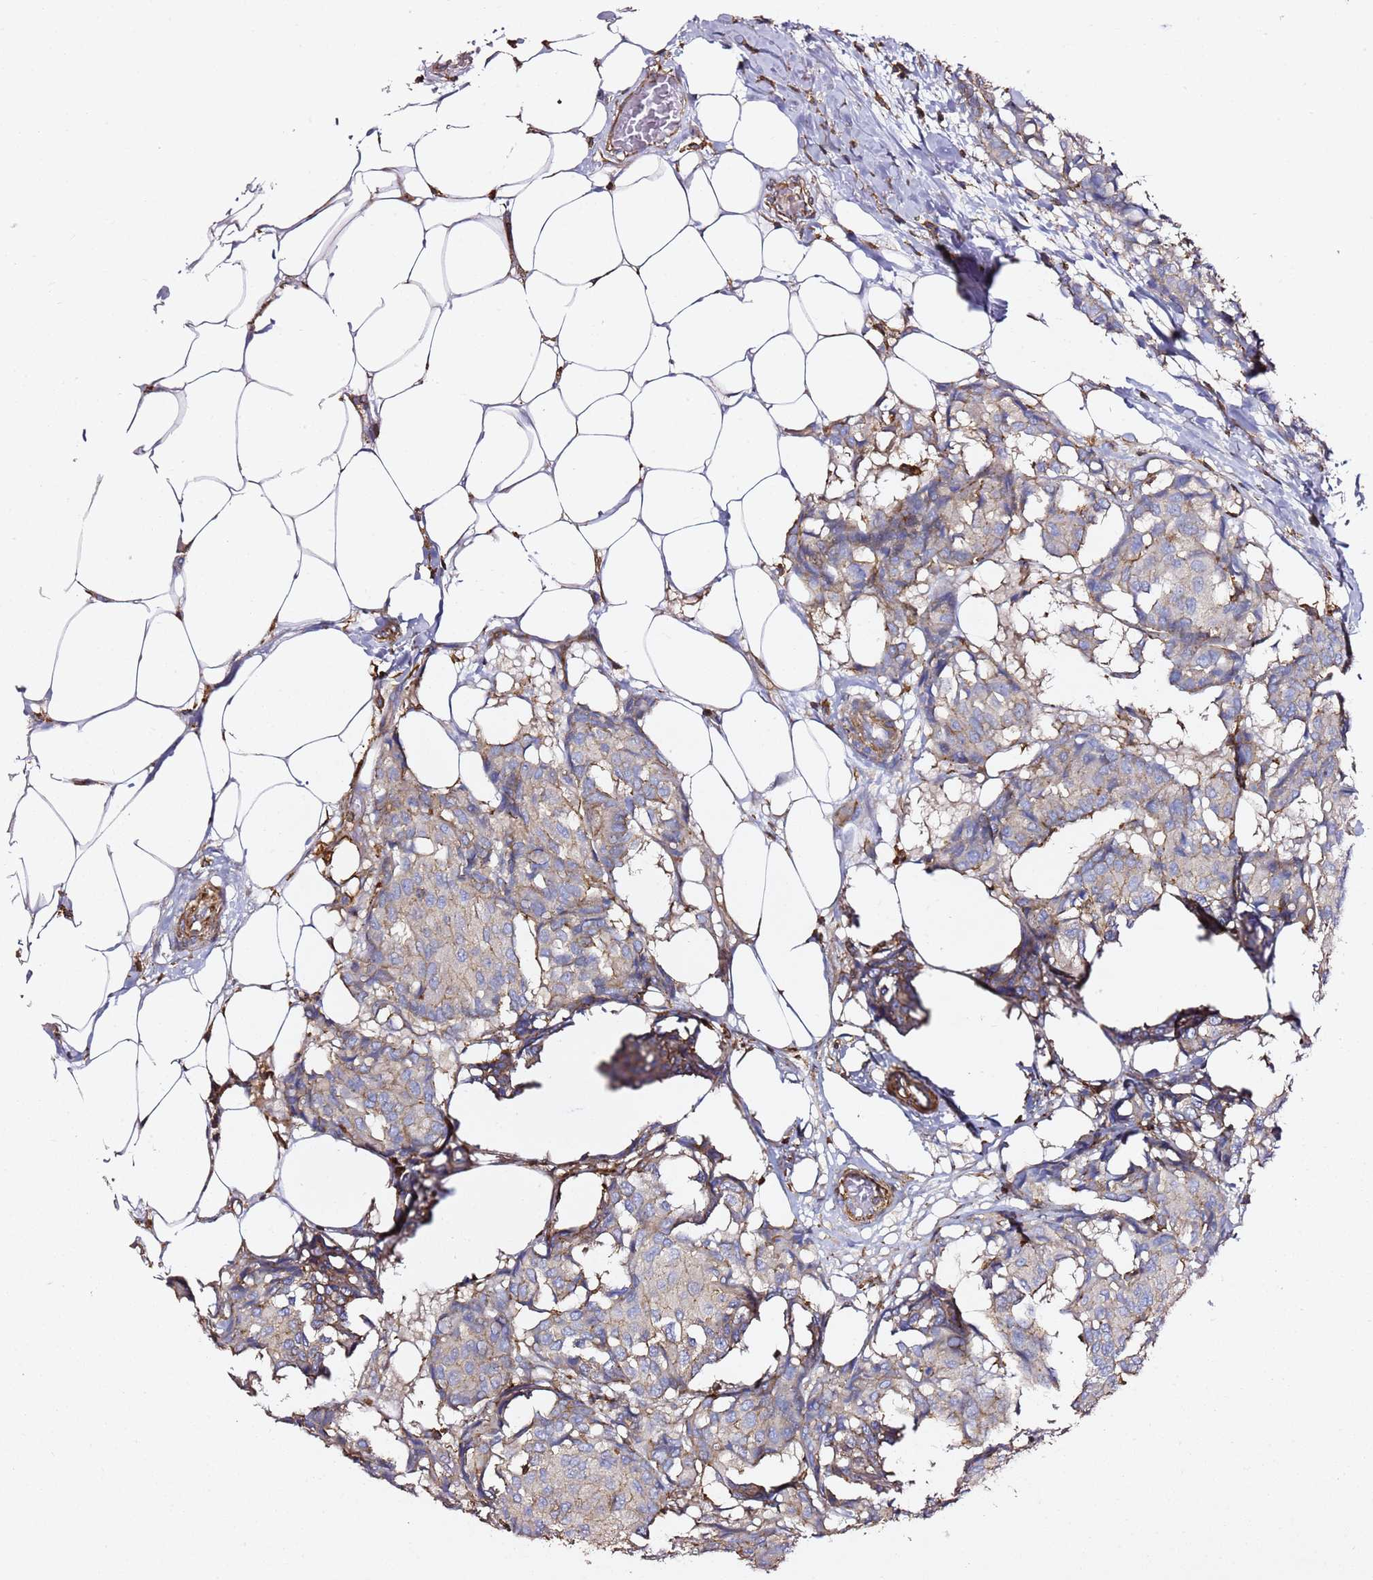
{"staining": {"intensity": "weak", "quantity": "<25%", "location": "cytoplasmic/membranous"}, "tissue": "breast cancer", "cell_type": "Tumor cells", "image_type": "cancer", "snomed": [{"axis": "morphology", "description": "Duct carcinoma"}, {"axis": "topography", "description": "Breast"}], "caption": "Breast cancer (invasive ductal carcinoma) stained for a protein using IHC exhibits no staining tumor cells.", "gene": "ZFP36L2", "patient": {"sex": "female", "age": 75}}